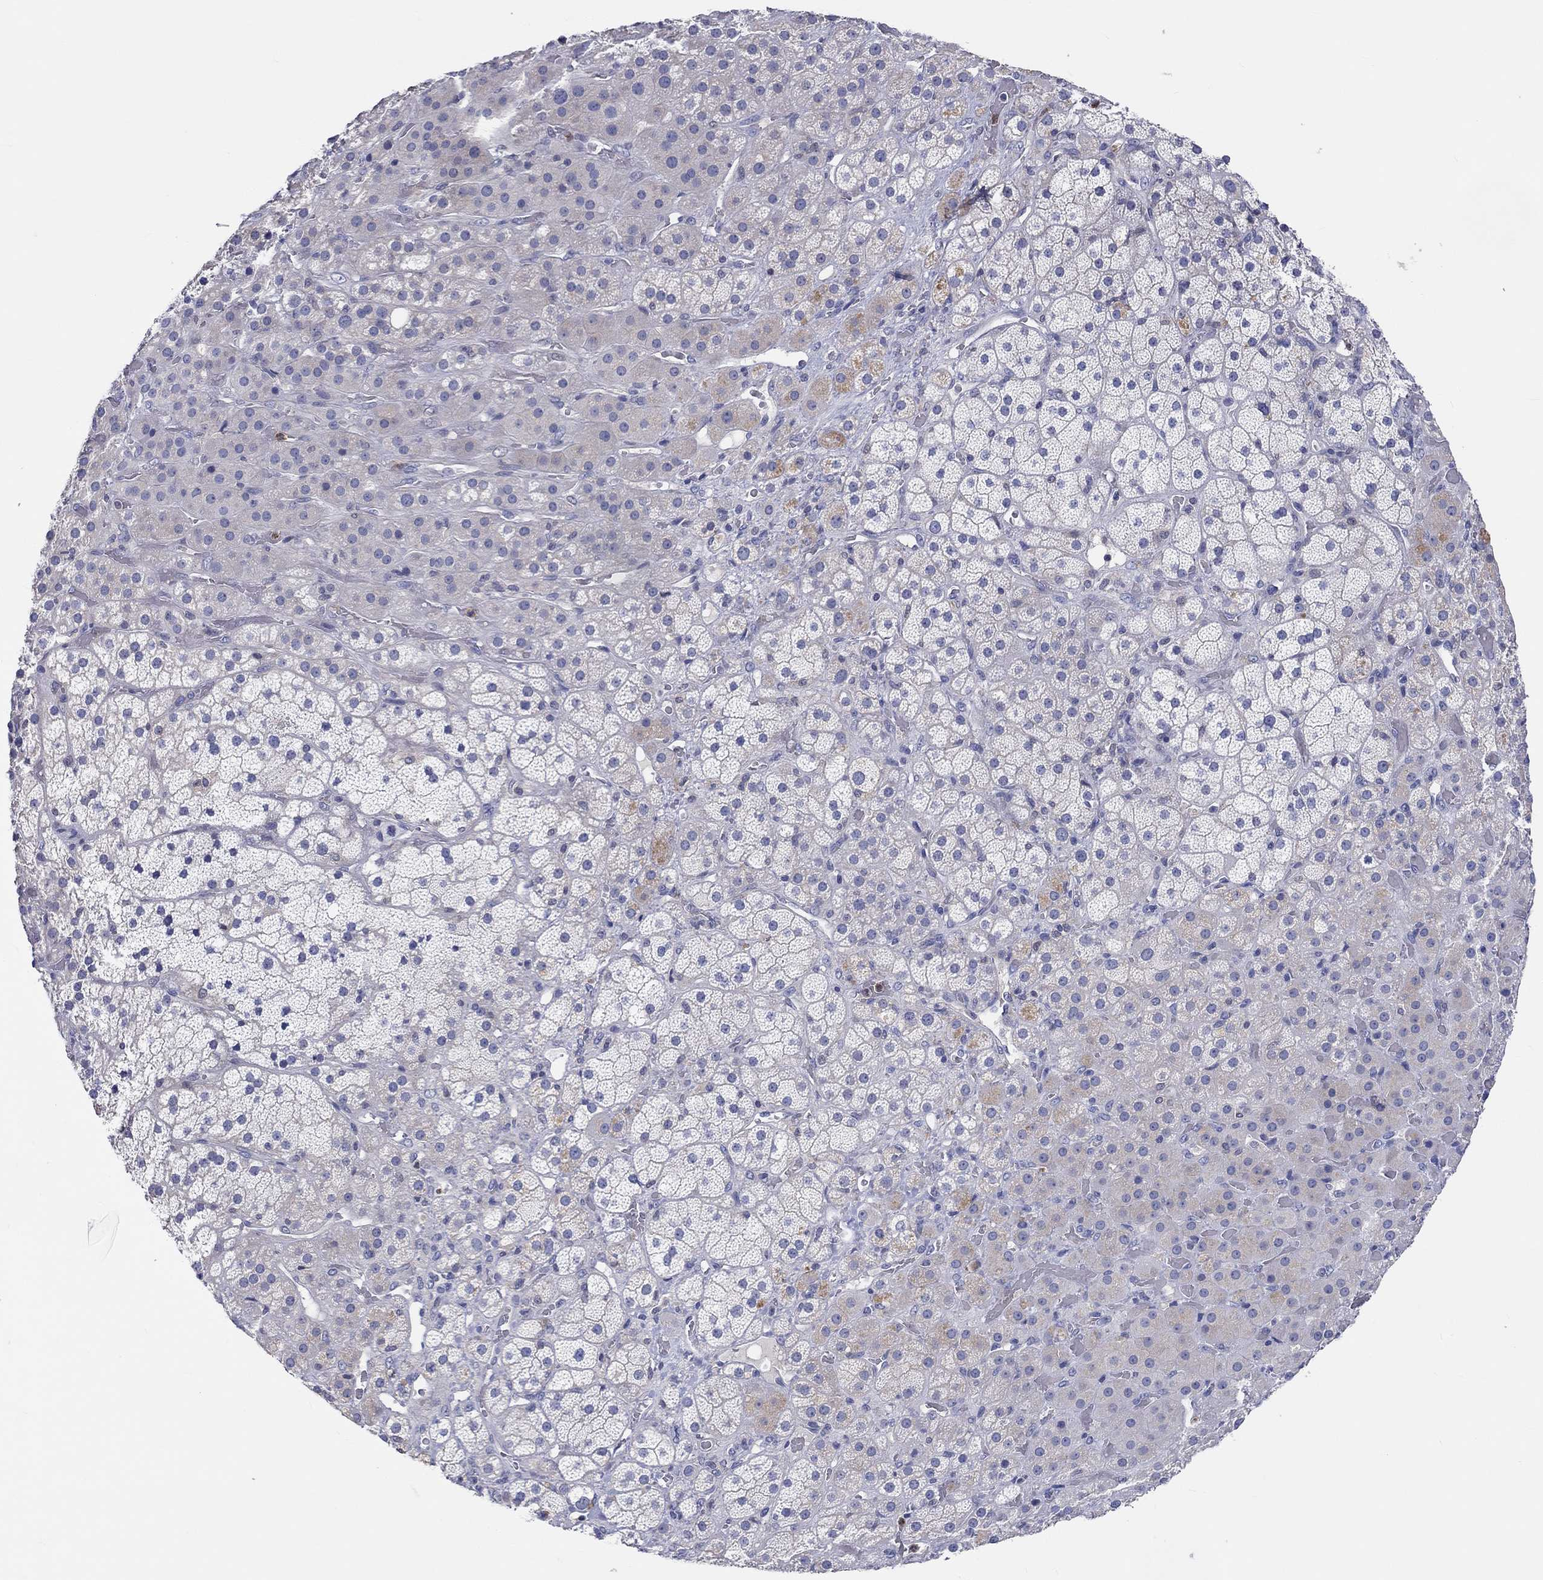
{"staining": {"intensity": "negative", "quantity": "none", "location": "none"}, "tissue": "adrenal gland", "cell_type": "Glandular cells", "image_type": "normal", "snomed": [{"axis": "morphology", "description": "Normal tissue, NOS"}, {"axis": "topography", "description": "Adrenal gland"}], "caption": "This is a histopathology image of immunohistochemistry (IHC) staining of benign adrenal gland, which shows no staining in glandular cells. (Brightfield microscopy of DAB immunohistochemistry (IHC) at high magnification).", "gene": "ABCG4", "patient": {"sex": "male", "age": 57}}